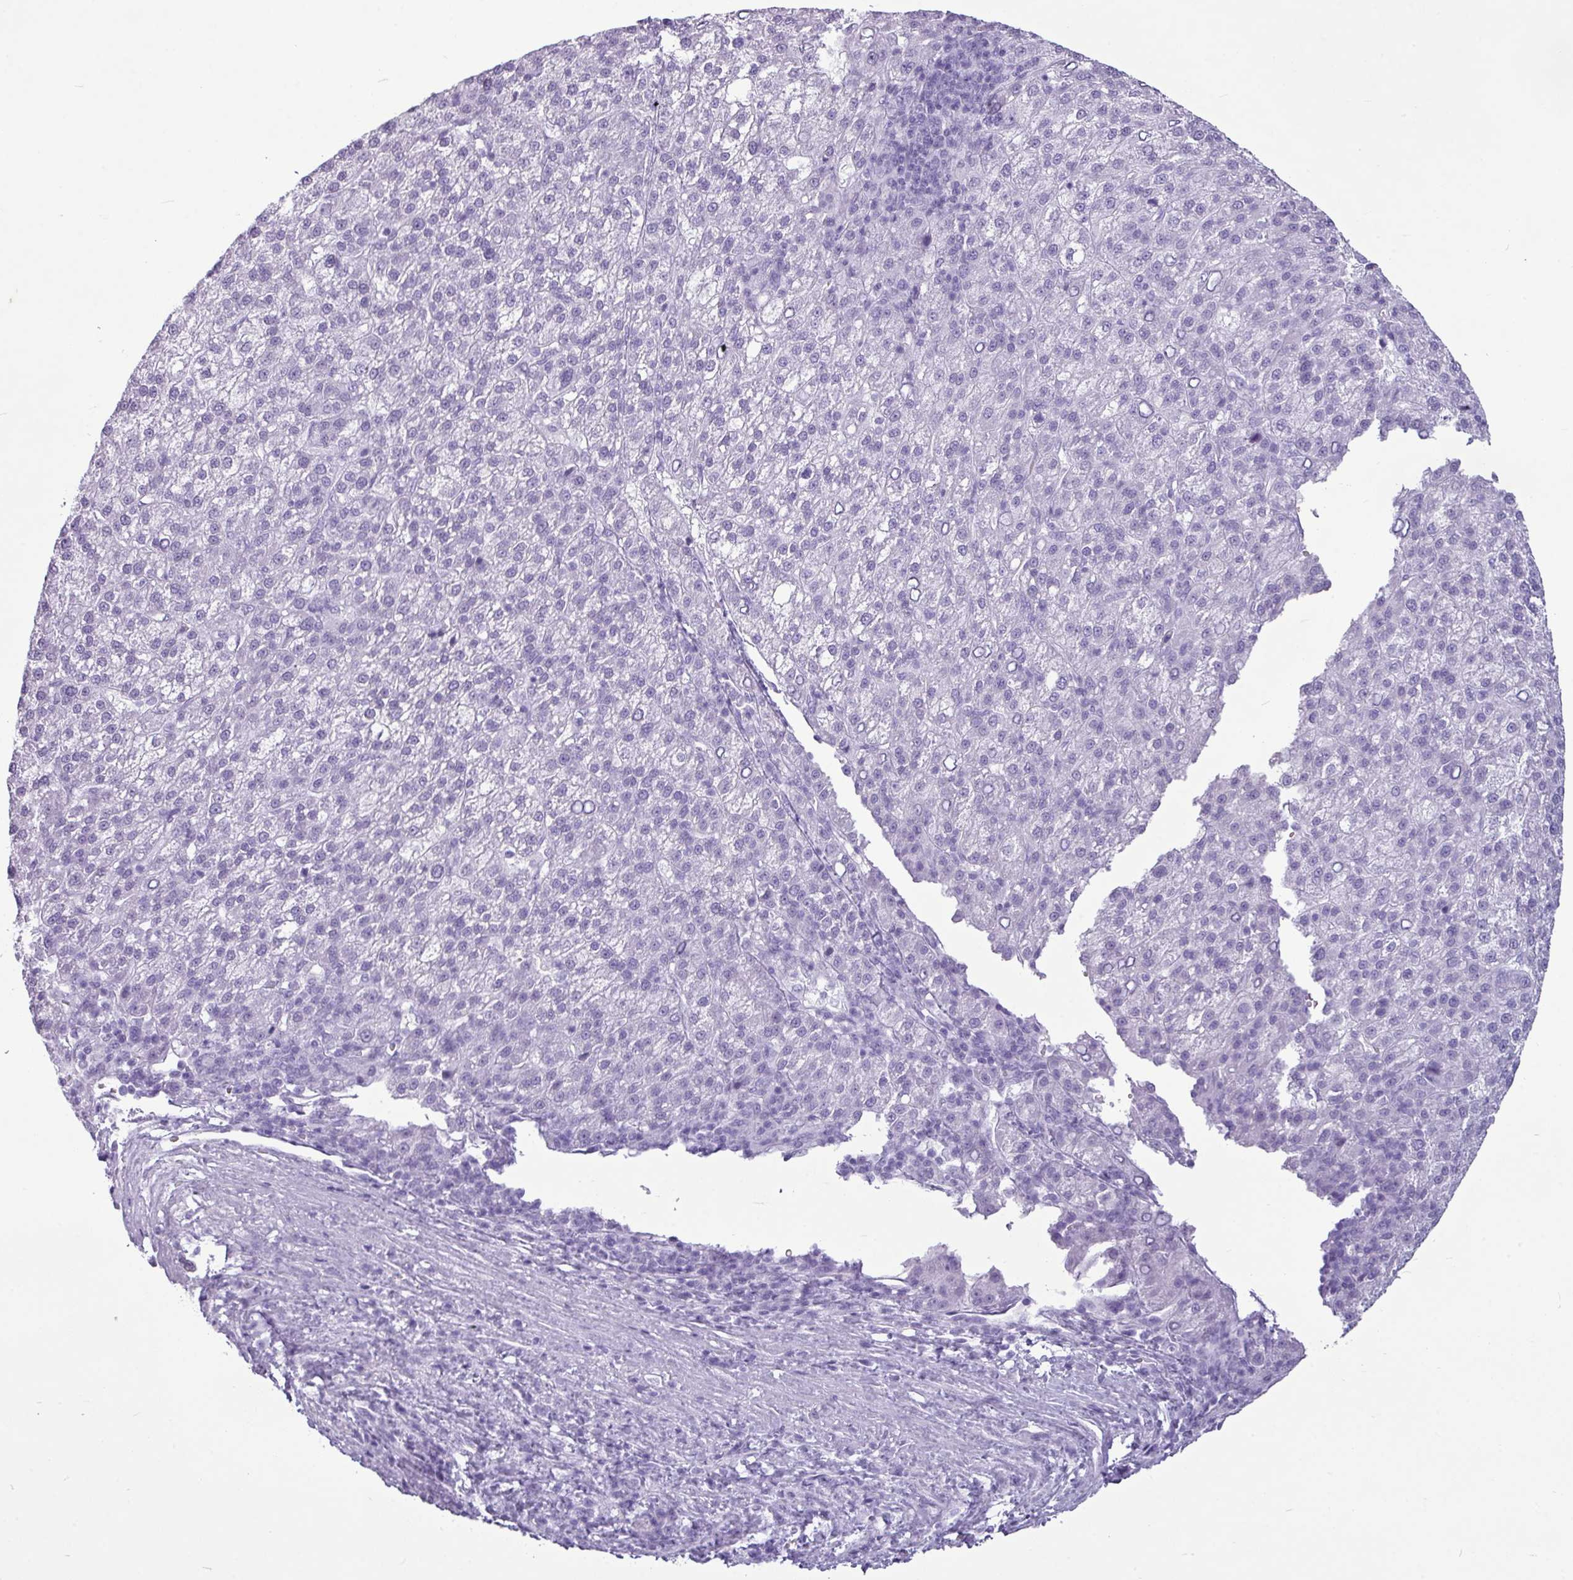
{"staining": {"intensity": "negative", "quantity": "none", "location": "none"}, "tissue": "liver cancer", "cell_type": "Tumor cells", "image_type": "cancer", "snomed": [{"axis": "morphology", "description": "Carcinoma, Hepatocellular, NOS"}, {"axis": "topography", "description": "Liver"}], "caption": "This histopathology image is of liver cancer stained with immunohistochemistry to label a protein in brown with the nuclei are counter-stained blue. There is no staining in tumor cells.", "gene": "AMY1B", "patient": {"sex": "female", "age": 58}}